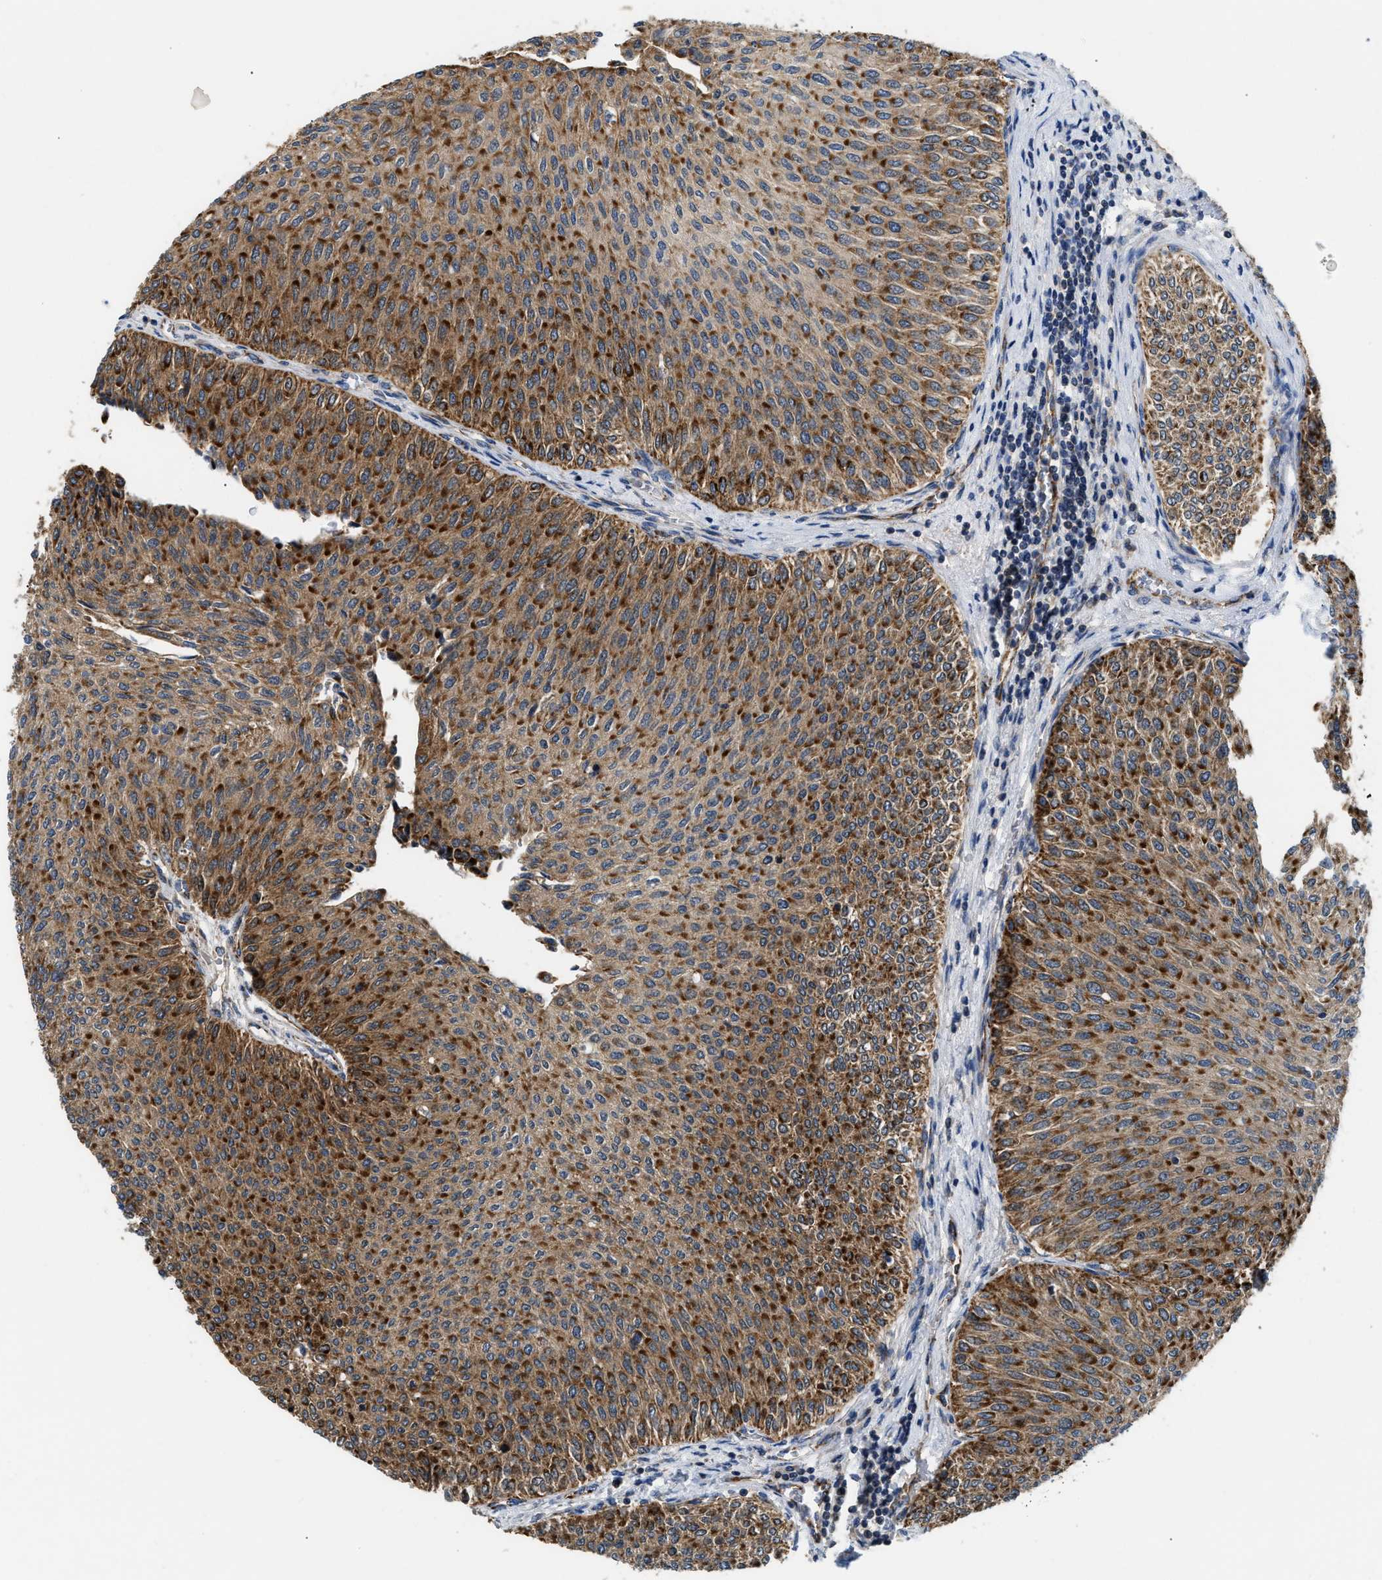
{"staining": {"intensity": "strong", "quantity": ">75%", "location": "cytoplasmic/membranous"}, "tissue": "urothelial cancer", "cell_type": "Tumor cells", "image_type": "cancer", "snomed": [{"axis": "morphology", "description": "Urothelial carcinoma, Low grade"}, {"axis": "topography", "description": "Urinary bladder"}], "caption": "An immunohistochemistry (IHC) micrograph of tumor tissue is shown. Protein staining in brown highlights strong cytoplasmic/membranous positivity in urothelial carcinoma (low-grade) within tumor cells. (DAB (3,3'-diaminobenzidine) IHC with brightfield microscopy, high magnification).", "gene": "CCM2", "patient": {"sex": "male", "age": 78}}